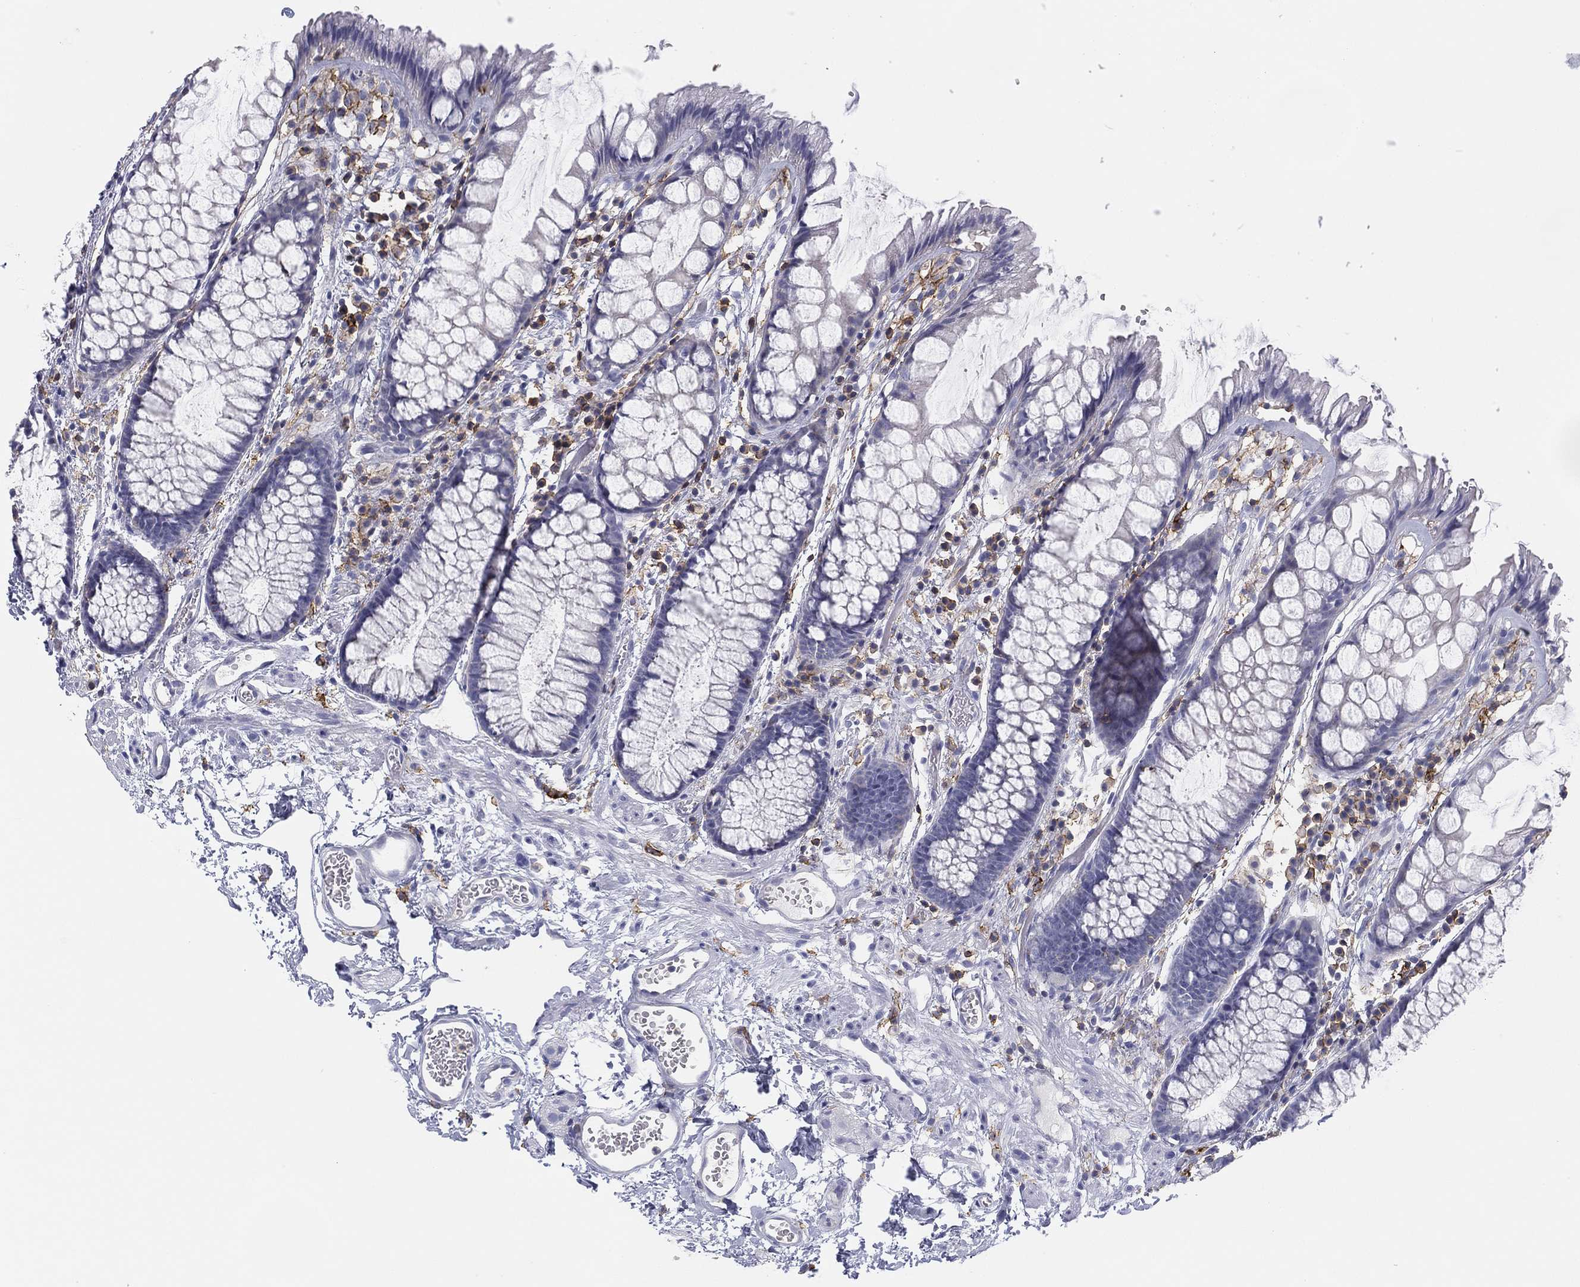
{"staining": {"intensity": "negative", "quantity": "none", "location": "none"}, "tissue": "rectum", "cell_type": "Glandular cells", "image_type": "normal", "snomed": [{"axis": "morphology", "description": "Normal tissue, NOS"}, {"axis": "topography", "description": "Rectum"}], "caption": "This is an IHC histopathology image of normal rectum. There is no staining in glandular cells.", "gene": "SELPLG", "patient": {"sex": "female", "age": 62}}